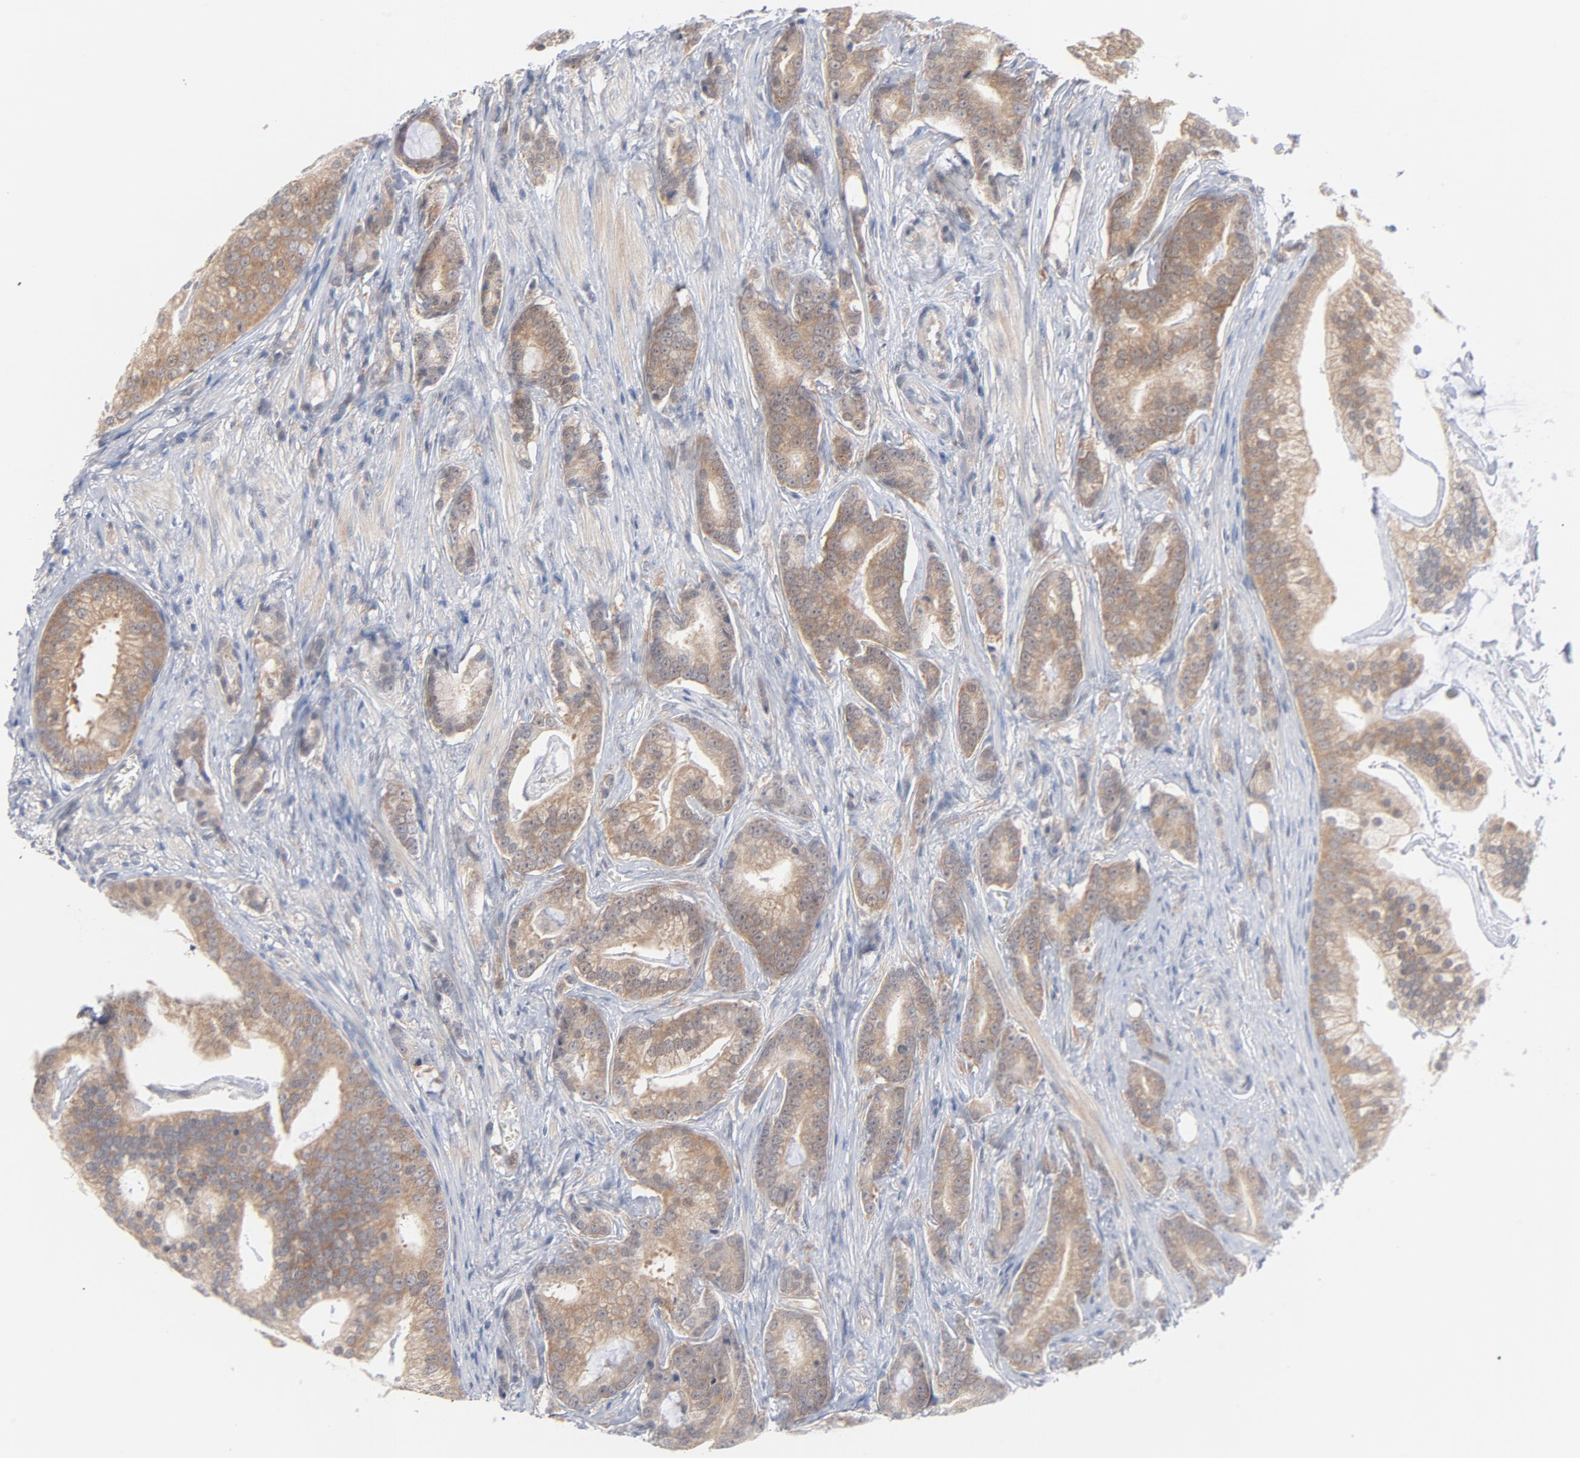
{"staining": {"intensity": "weak", "quantity": ">75%", "location": "cytoplasmic/membranous"}, "tissue": "prostate cancer", "cell_type": "Tumor cells", "image_type": "cancer", "snomed": [{"axis": "morphology", "description": "Adenocarcinoma, Low grade"}, {"axis": "topography", "description": "Prostate"}], "caption": "A micrograph showing weak cytoplasmic/membranous positivity in about >75% of tumor cells in low-grade adenocarcinoma (prostate), as visualized by brown immunohistochemical staining.", "gene": "UBL4A", "patient": {"sex": "male", "age": 58}}